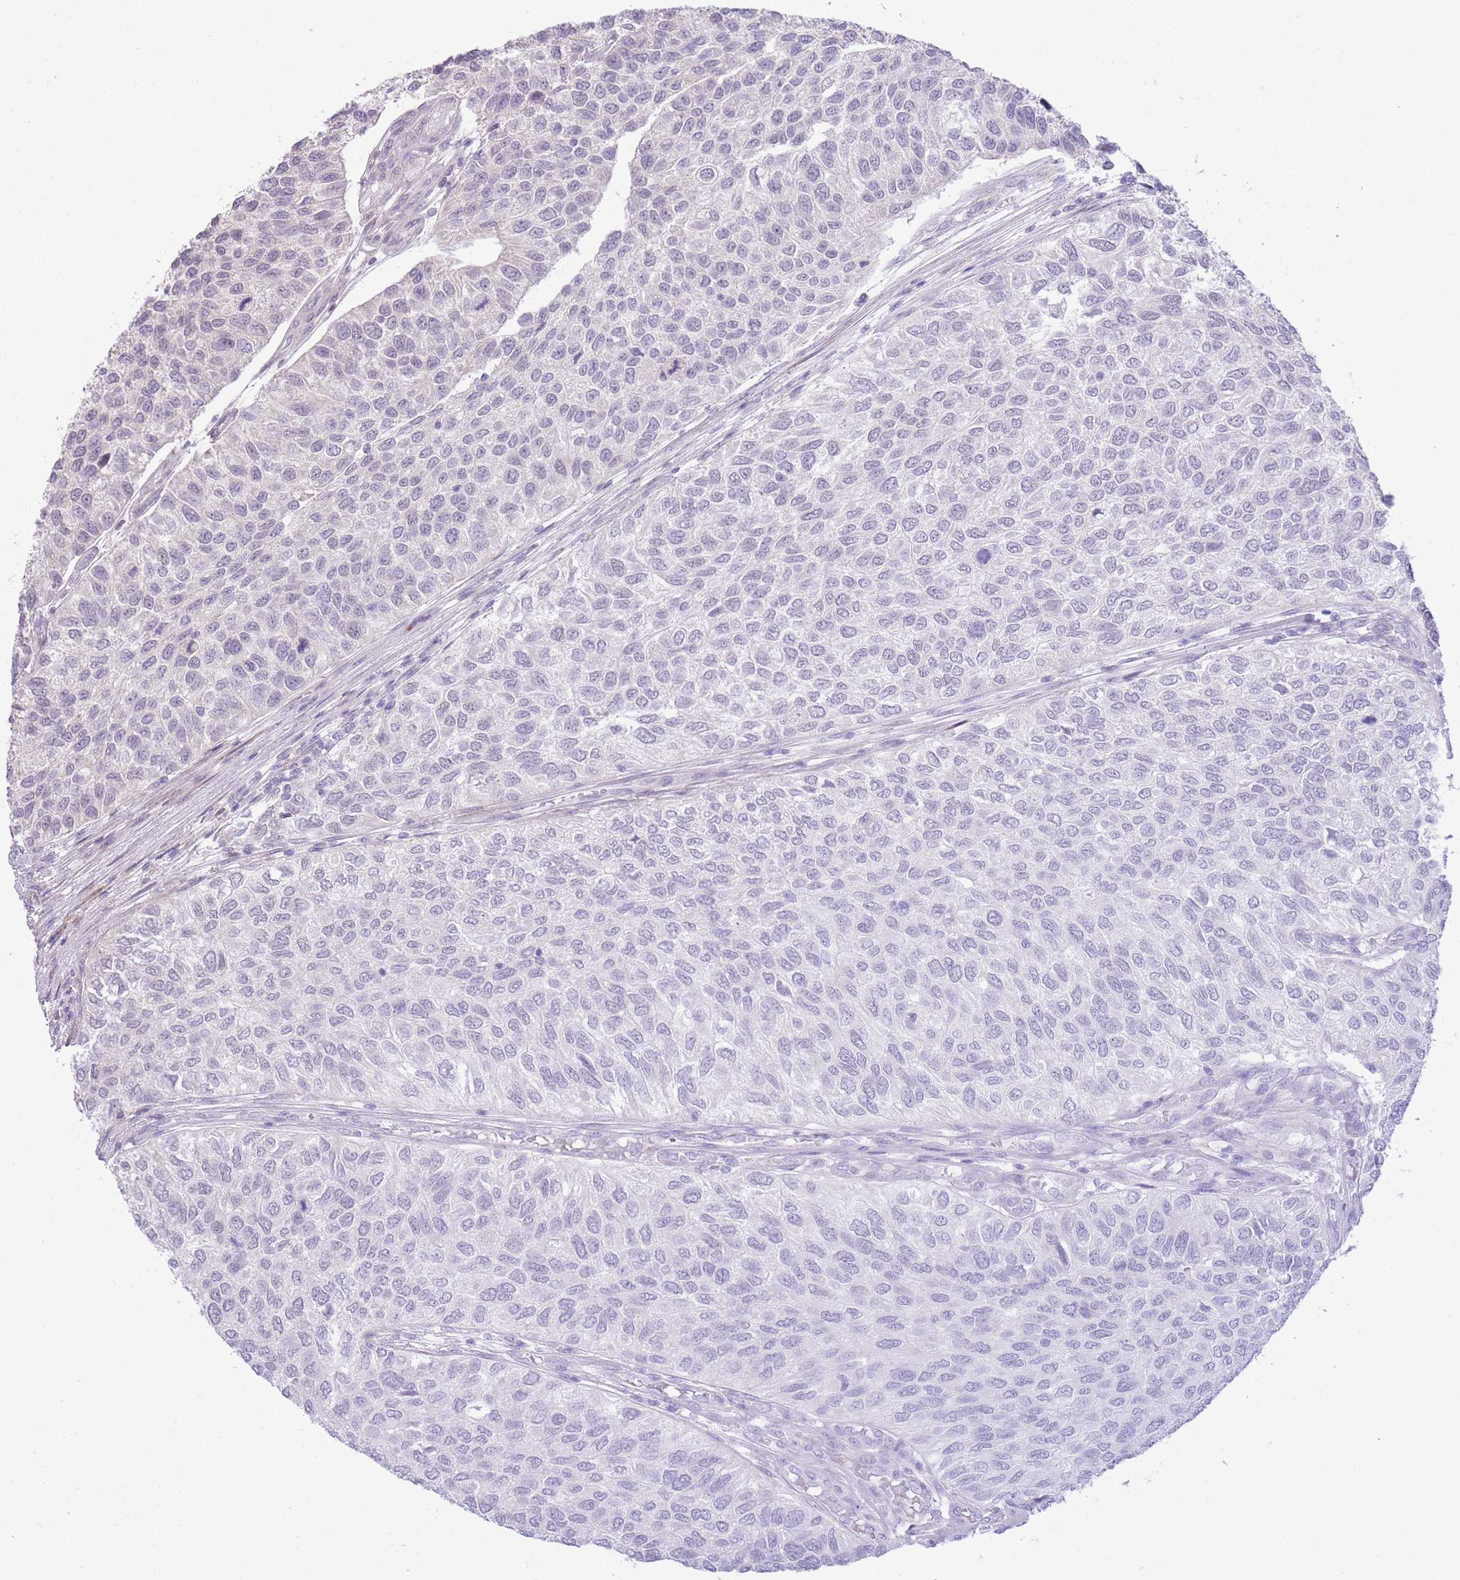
{"staining": {"intensity": "negative", "quantity": "none", "location": "none"}, "tissue": "urothelial cancer", "cell_type": "Tumor cells", "image_type": "cancer", "snomed": [{"axis": "morphology", "description": "Urothelial carcinoma, NOS"}, {"axis": "topography", "description": "Urinary bladder"}], "caption": "Protein analysis of urothelial cancer displays no significant expression in tumor cells.", "gene": "SLC4A4", "patient": {"sex": "male", "age": 55}}